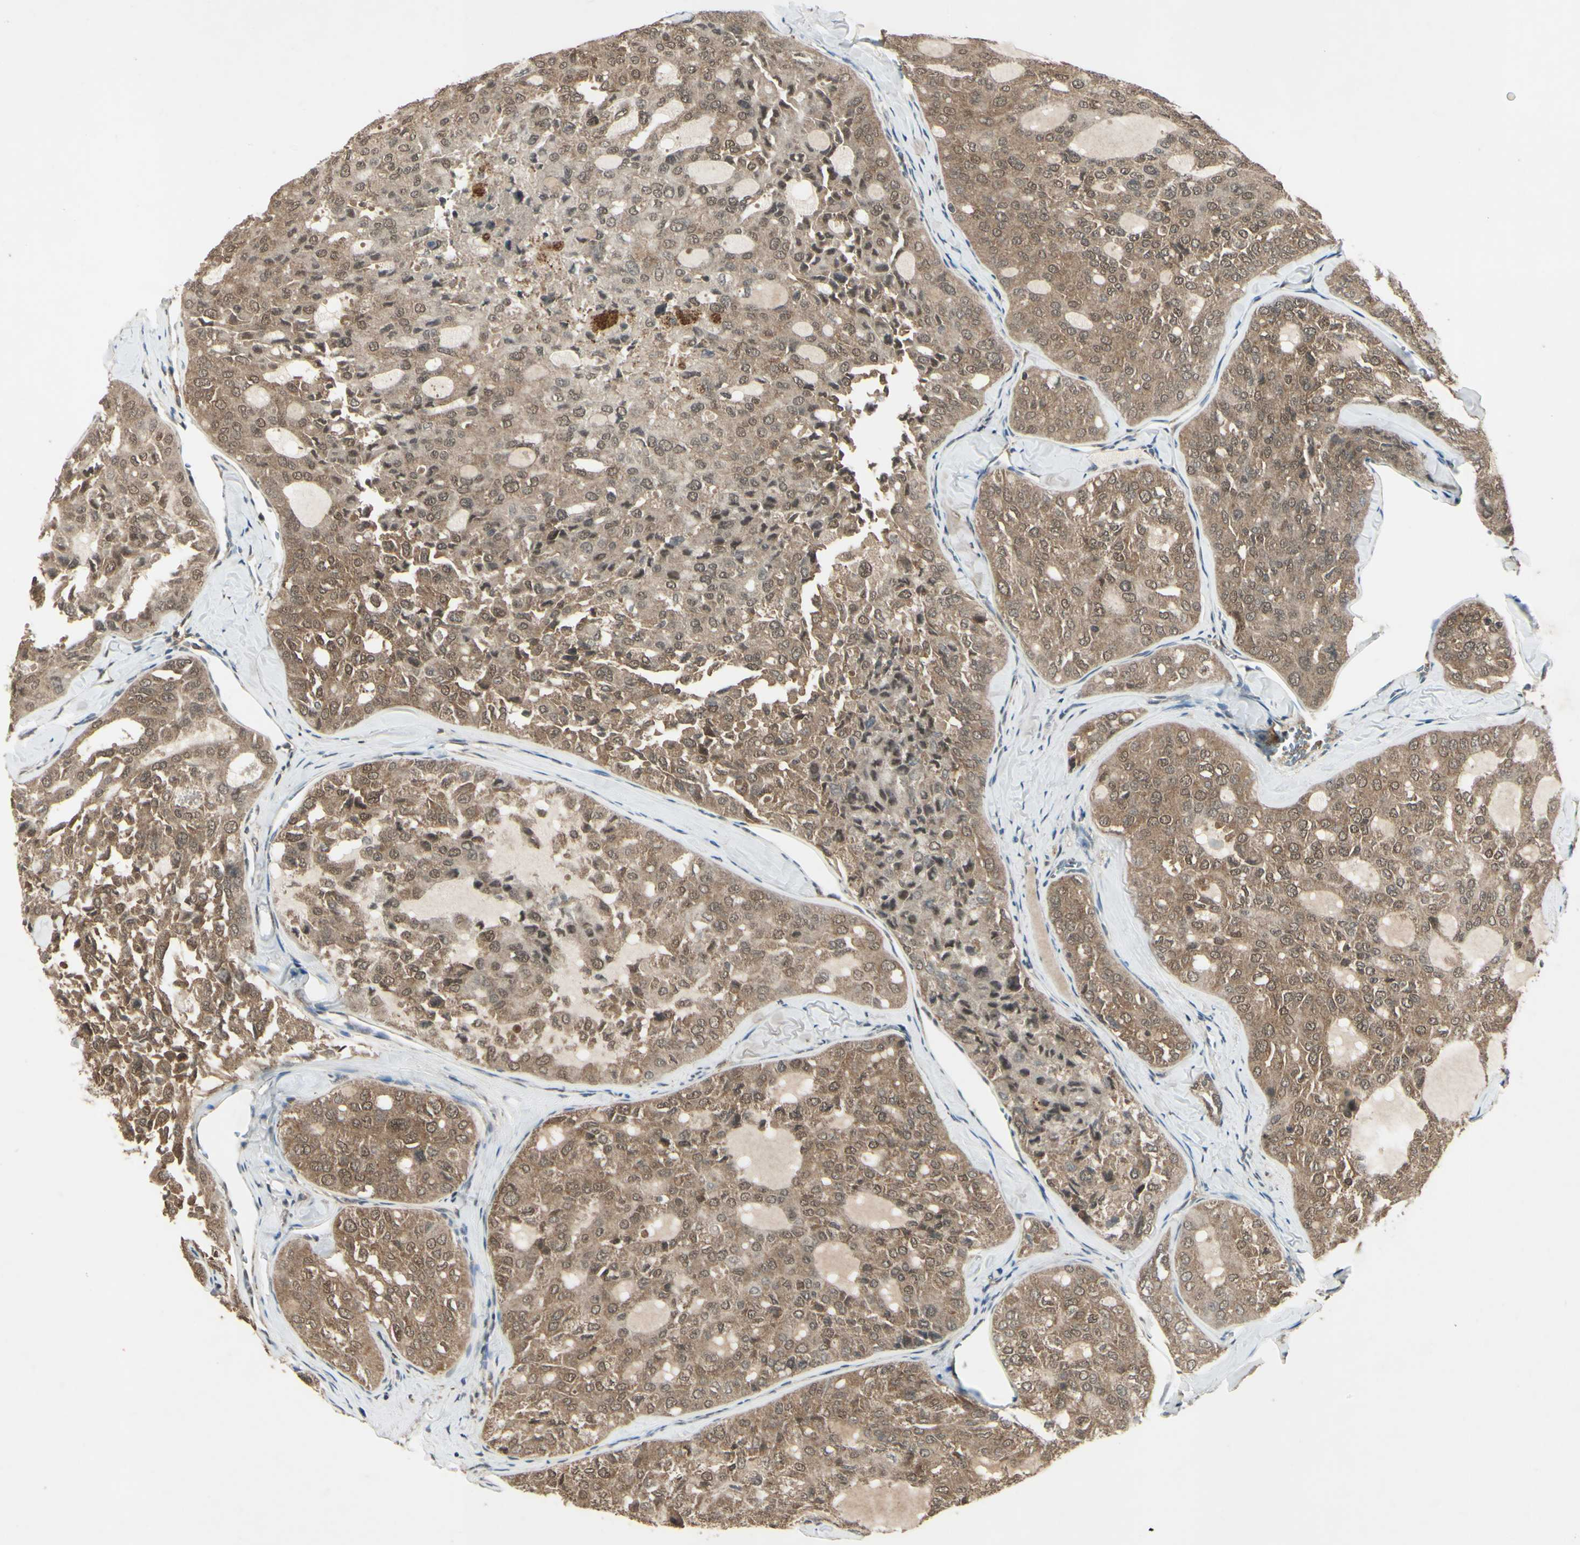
{"staining": {"intensity": "moderate", "quantity": ">75%", "location": "cytoplasmic/membranous"}, "tissue": "thyroid cancer", "cell_type": "Tumor cells", "image_type": "cancer", "snomed": [{"axis": "morphology", "description": "Follicular adenoma carcinoma, NOS"}, {"axis": "topography", "description": "Thyroid gland"}], "caption": "The image reveals a brown stain indicating the presence of a protein in the cytoplasmic/membranous of tumor cells in follicular adenoma carcinoma (thyroid). The protein is stained brown, and the nuclei are stained in blue (DAB IHC with brightfield microscopy, high magnification).", "gene": "PSMD5", "patient": {"sex": "male", "age": 75}}